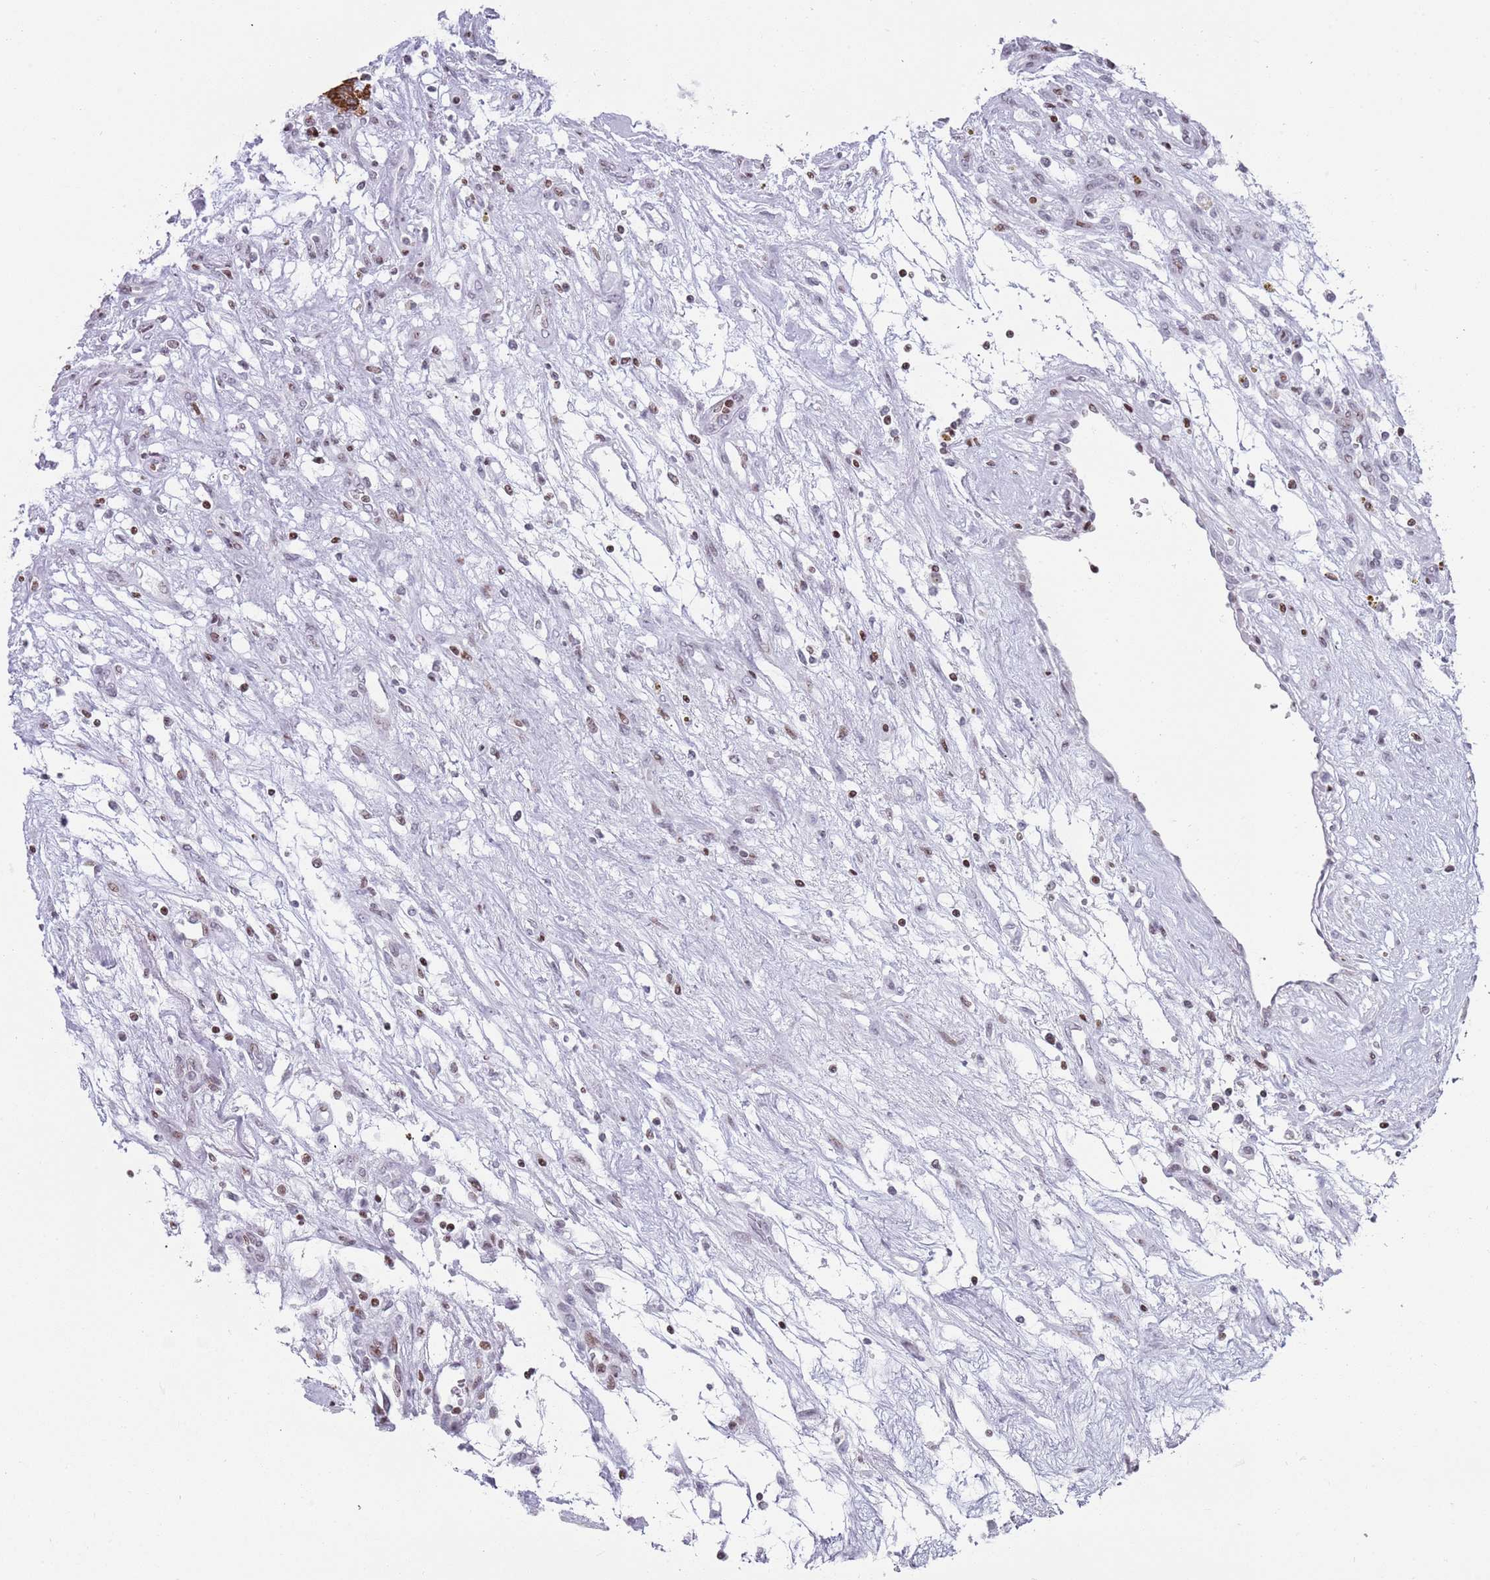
{"staining": {"intensity": "moderate", "quantity": "25%-75%", "location": "nuclear"}, "tissue": "renal cancer", "cell_type": "Tumor cells", "image_type": "cancer", "snomed": [{"axis": "morphology", "description": "Adenocarcinoma, NOS"}, {"axis": "topography", "description": "Kidney"}], "caption": "Renal cancer stained with a brown dye shows moderate nuclear positive positivity in about 25%-75% of tumor cells.", "gene": "HDAC8", "patient": {"sex": "female", "age": 57}}